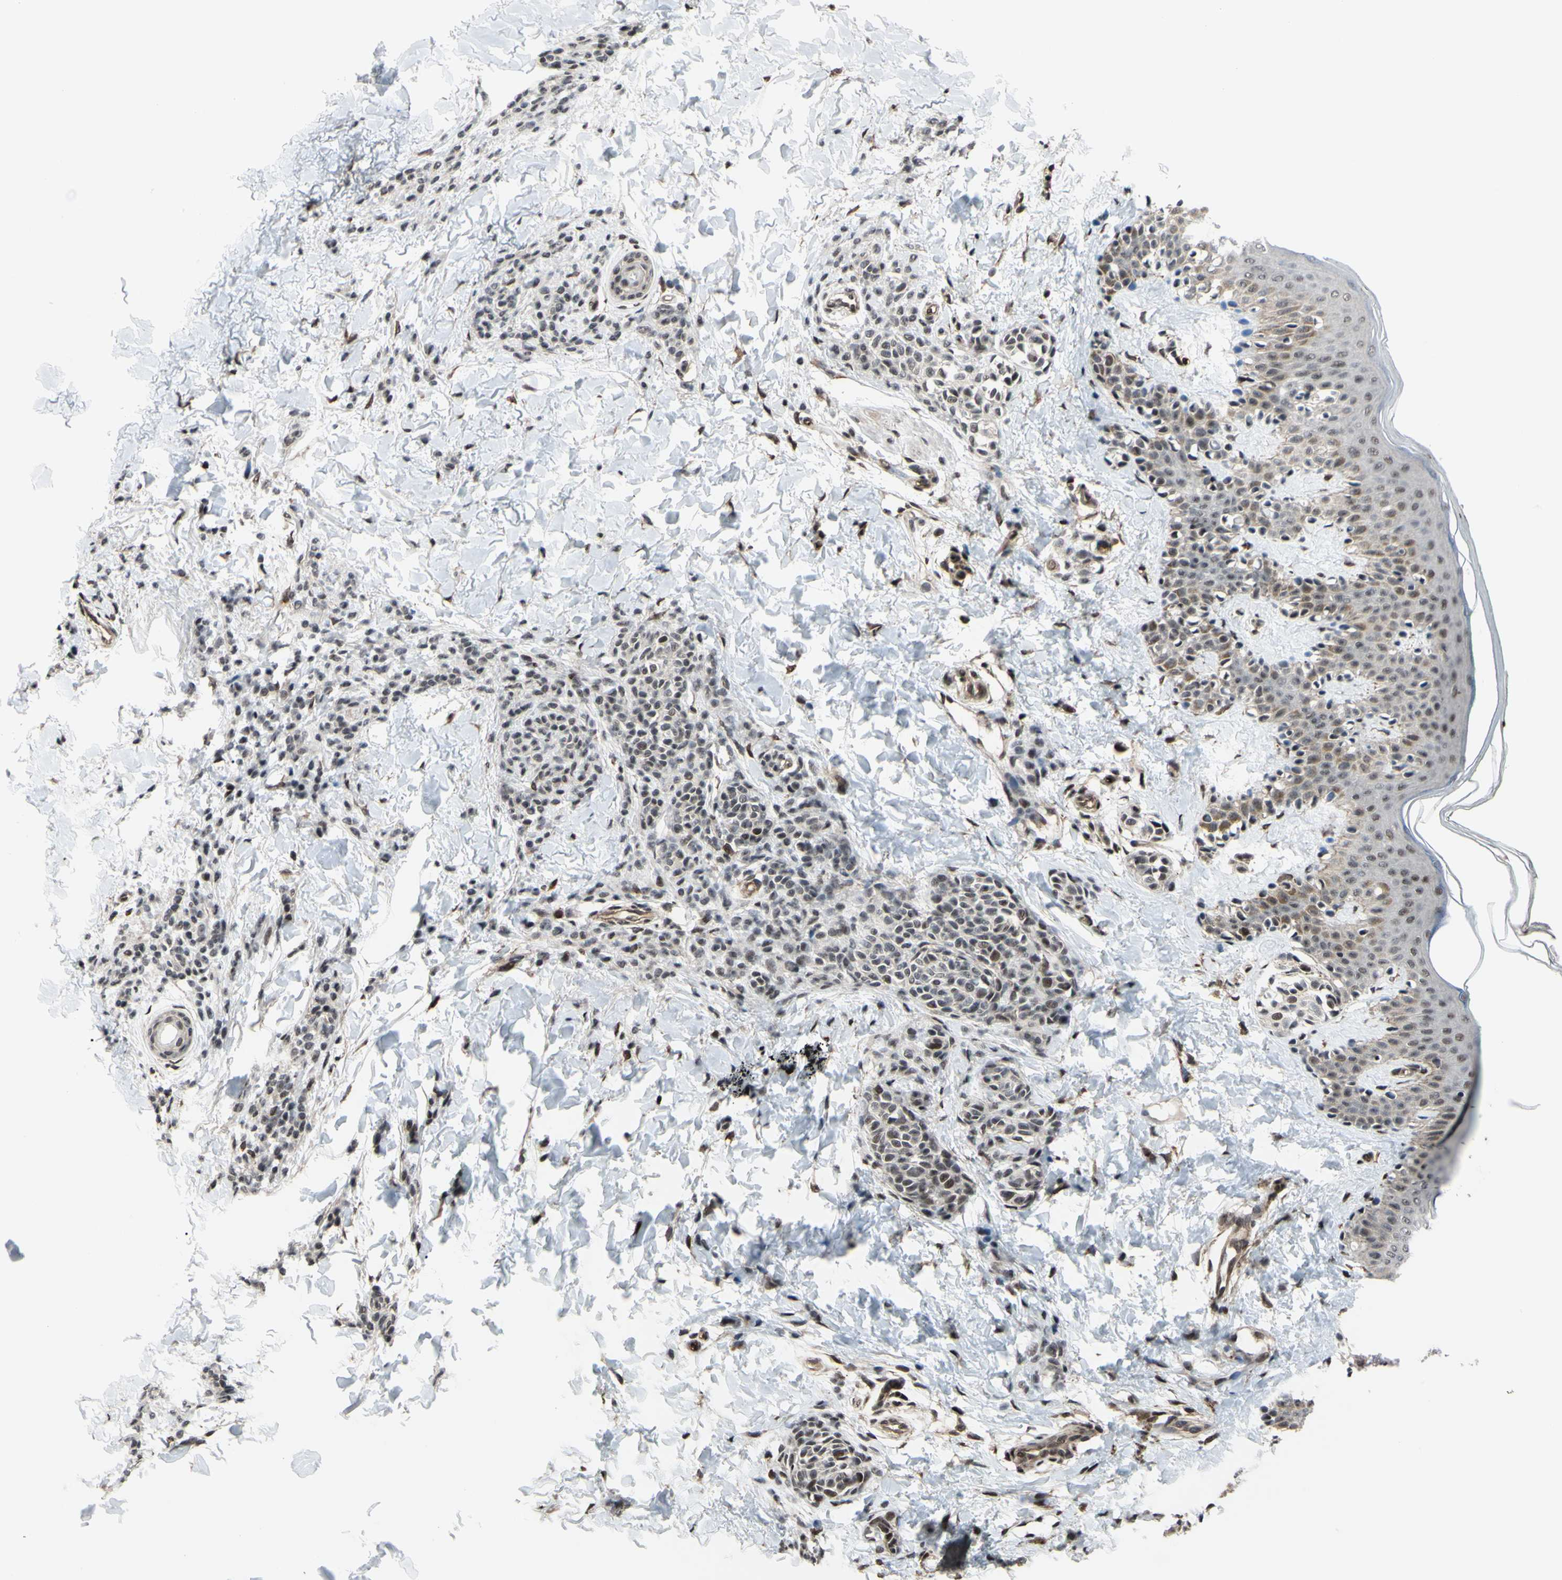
{"staining": {"intensity": "strong", "quantity": ">75%", "location": "nuclear"}, "tissue": "skin", "cell_type": "Fibroblasts", "image_type": "normal", "snomed": [{"axis": "morphology", "description": "Normal tissue, NOS"}, {"axis": "topography", "description": "Skin"}], "caption": "Skin stained with immunohistochemistry (IHC) demonstrates strong nuclear expression in about >75% of fibroblasts. The protein is shown in brown color, while the nuclei are stained blue.", "gene": "THAP12", "patient": {"sex": "male", "age": 16}}